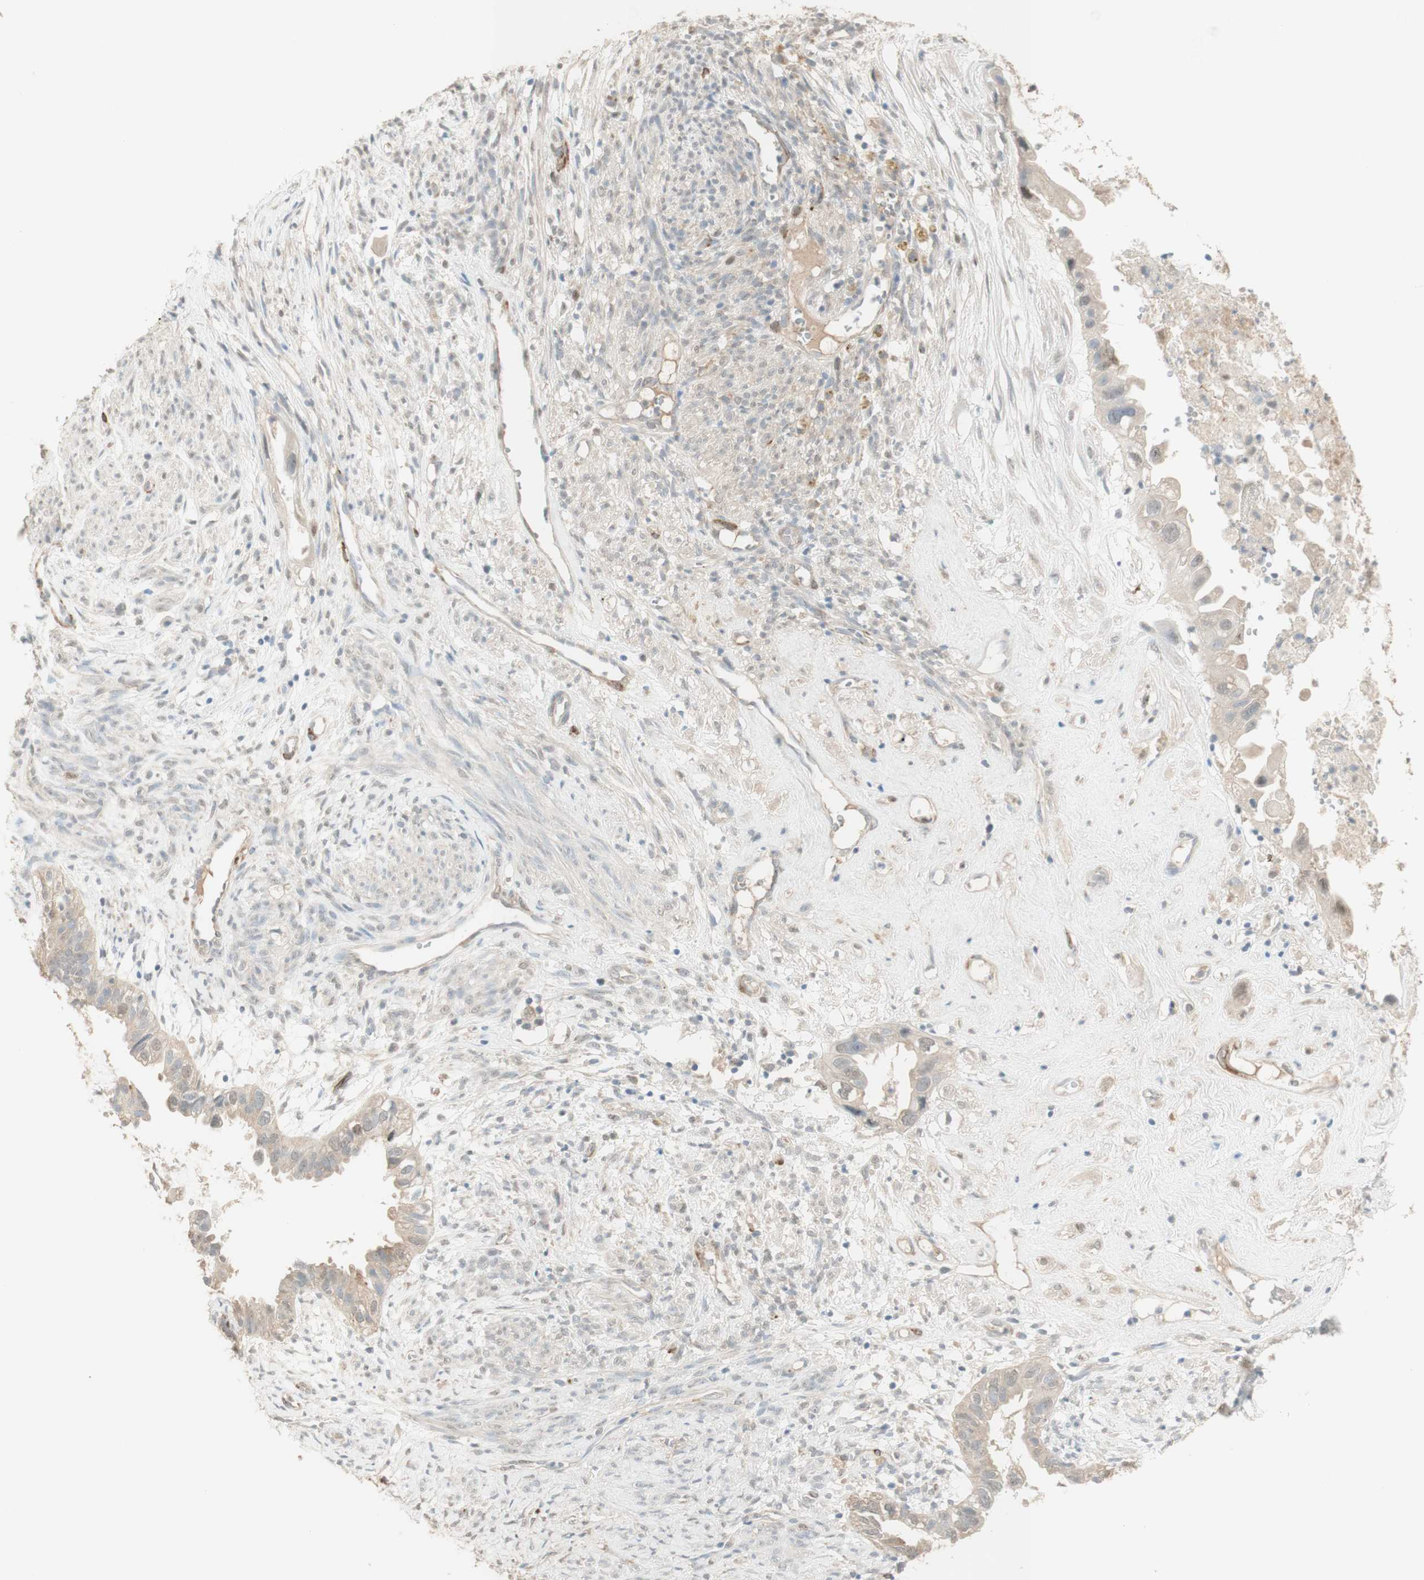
{"staining": {"intensity": "negative", "quantity": "none", "location": "none"}, "tissue": "cervical cancer", "cell_type": "Tumor cells", "image_type": "cancer", "snomed": [{"axis": "morphology", "description": "Normal tissue, NOS"}, {"axis": "morphology", "description": "Adenocarcinoma, NOS"}, {"axis": "topography", "description": "Cervix"}, {"axis": "topography", "description": "Endometrium"}], "caption": "IHC micrograph of neoplastic tissue: human adenocarcinoma (cervical) stained with DAB reveals no significant protein staining in tumor cells.", "gene": "MUC3A", "patient": {"sex": "female", "age": 86}}